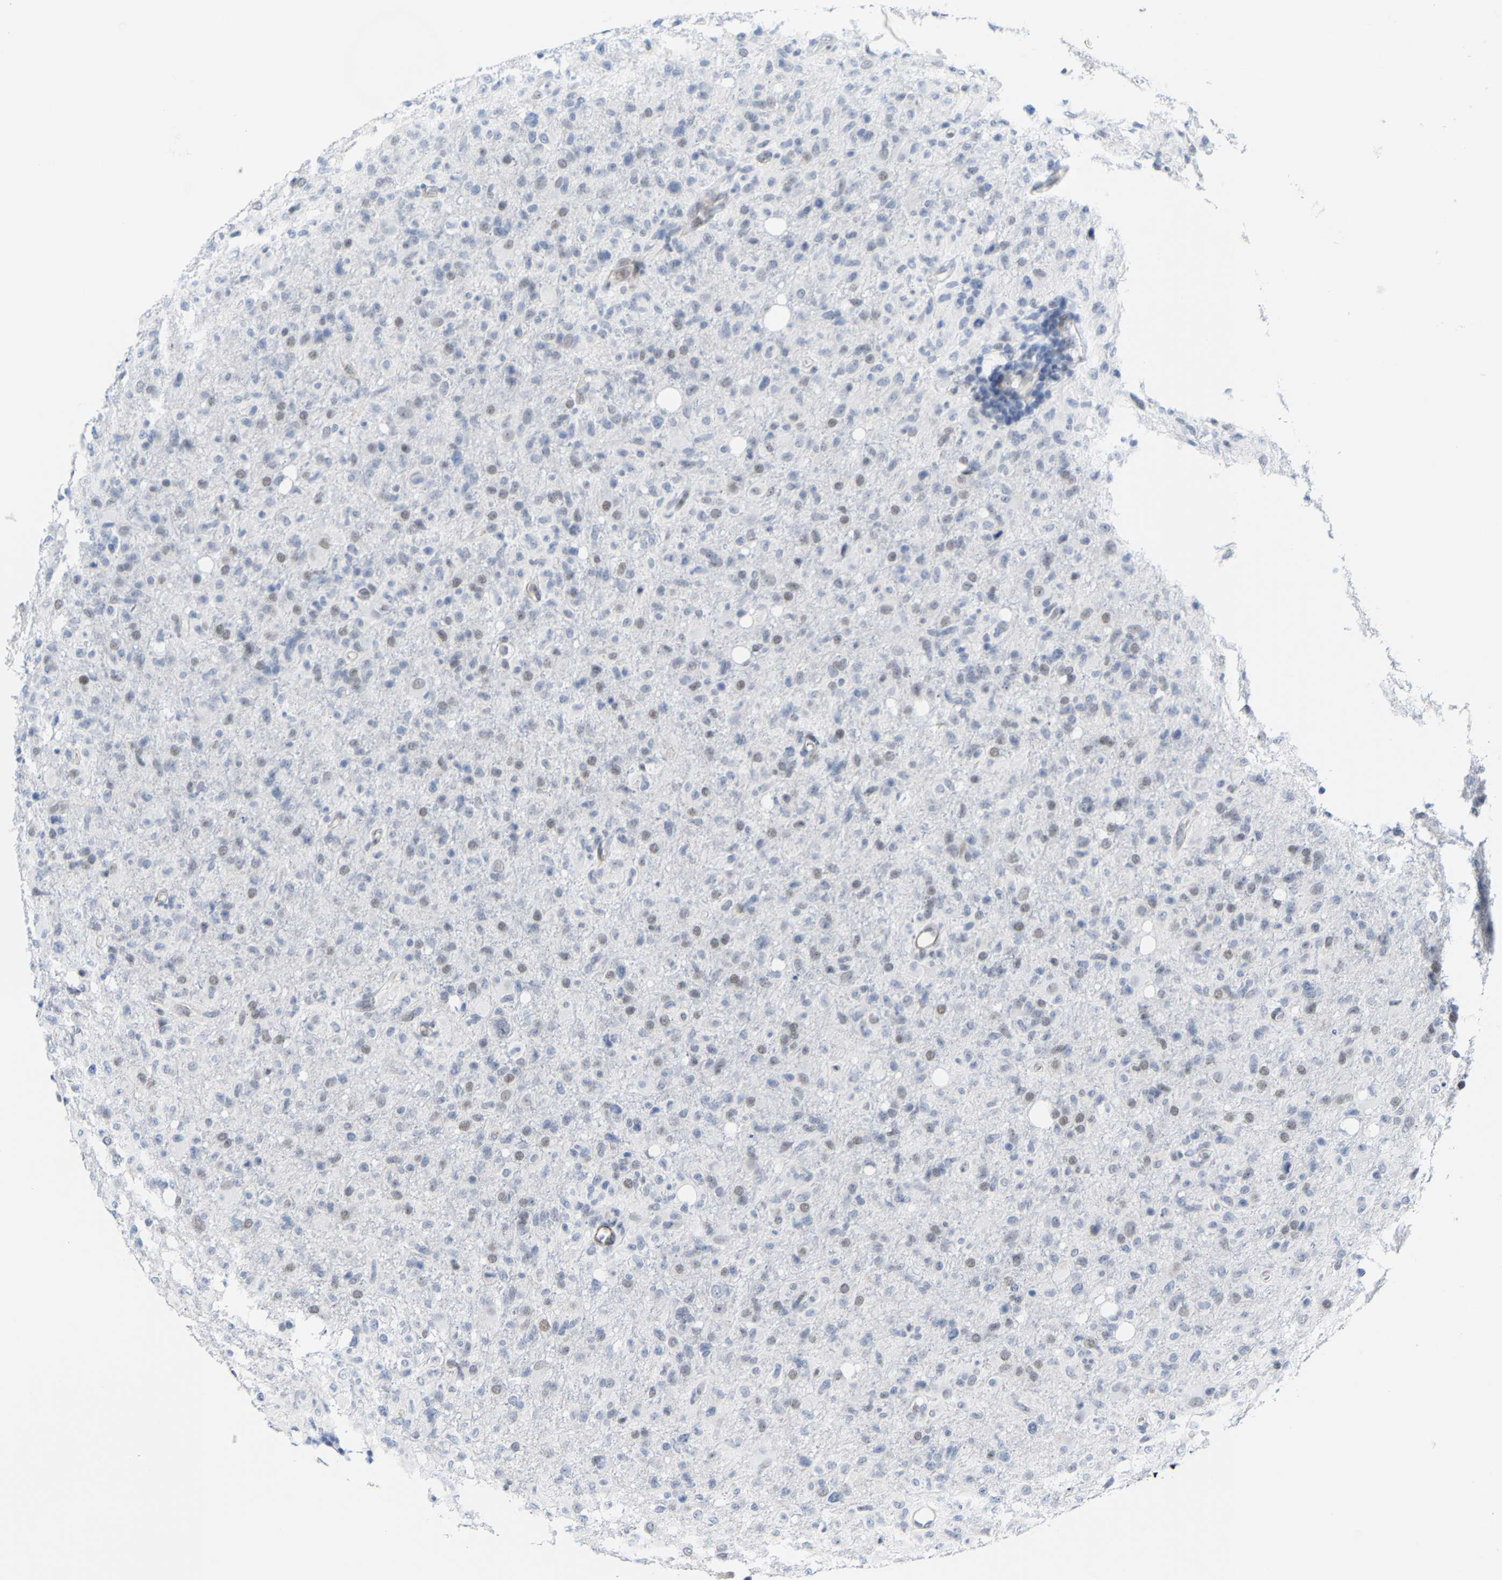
{"staining": {"intensity": "weak", "quantity": "<25%", "location": "nuclear"}, "tissue": "glioma", "cell_type": "Tumor cells", "image_type": "cancer", "snomed": [{"axis": "morphology", "description": "Glioma, malignant, High grade"}, {"axis": "topography", "description": "Brain"}], "caption": "The IHC micrograph has no significant positivity in tumor cells of high-grade glioma (malignant) tissue.", "gene": "FAM180A", "patient": {"sex": "female", "age": 57}}